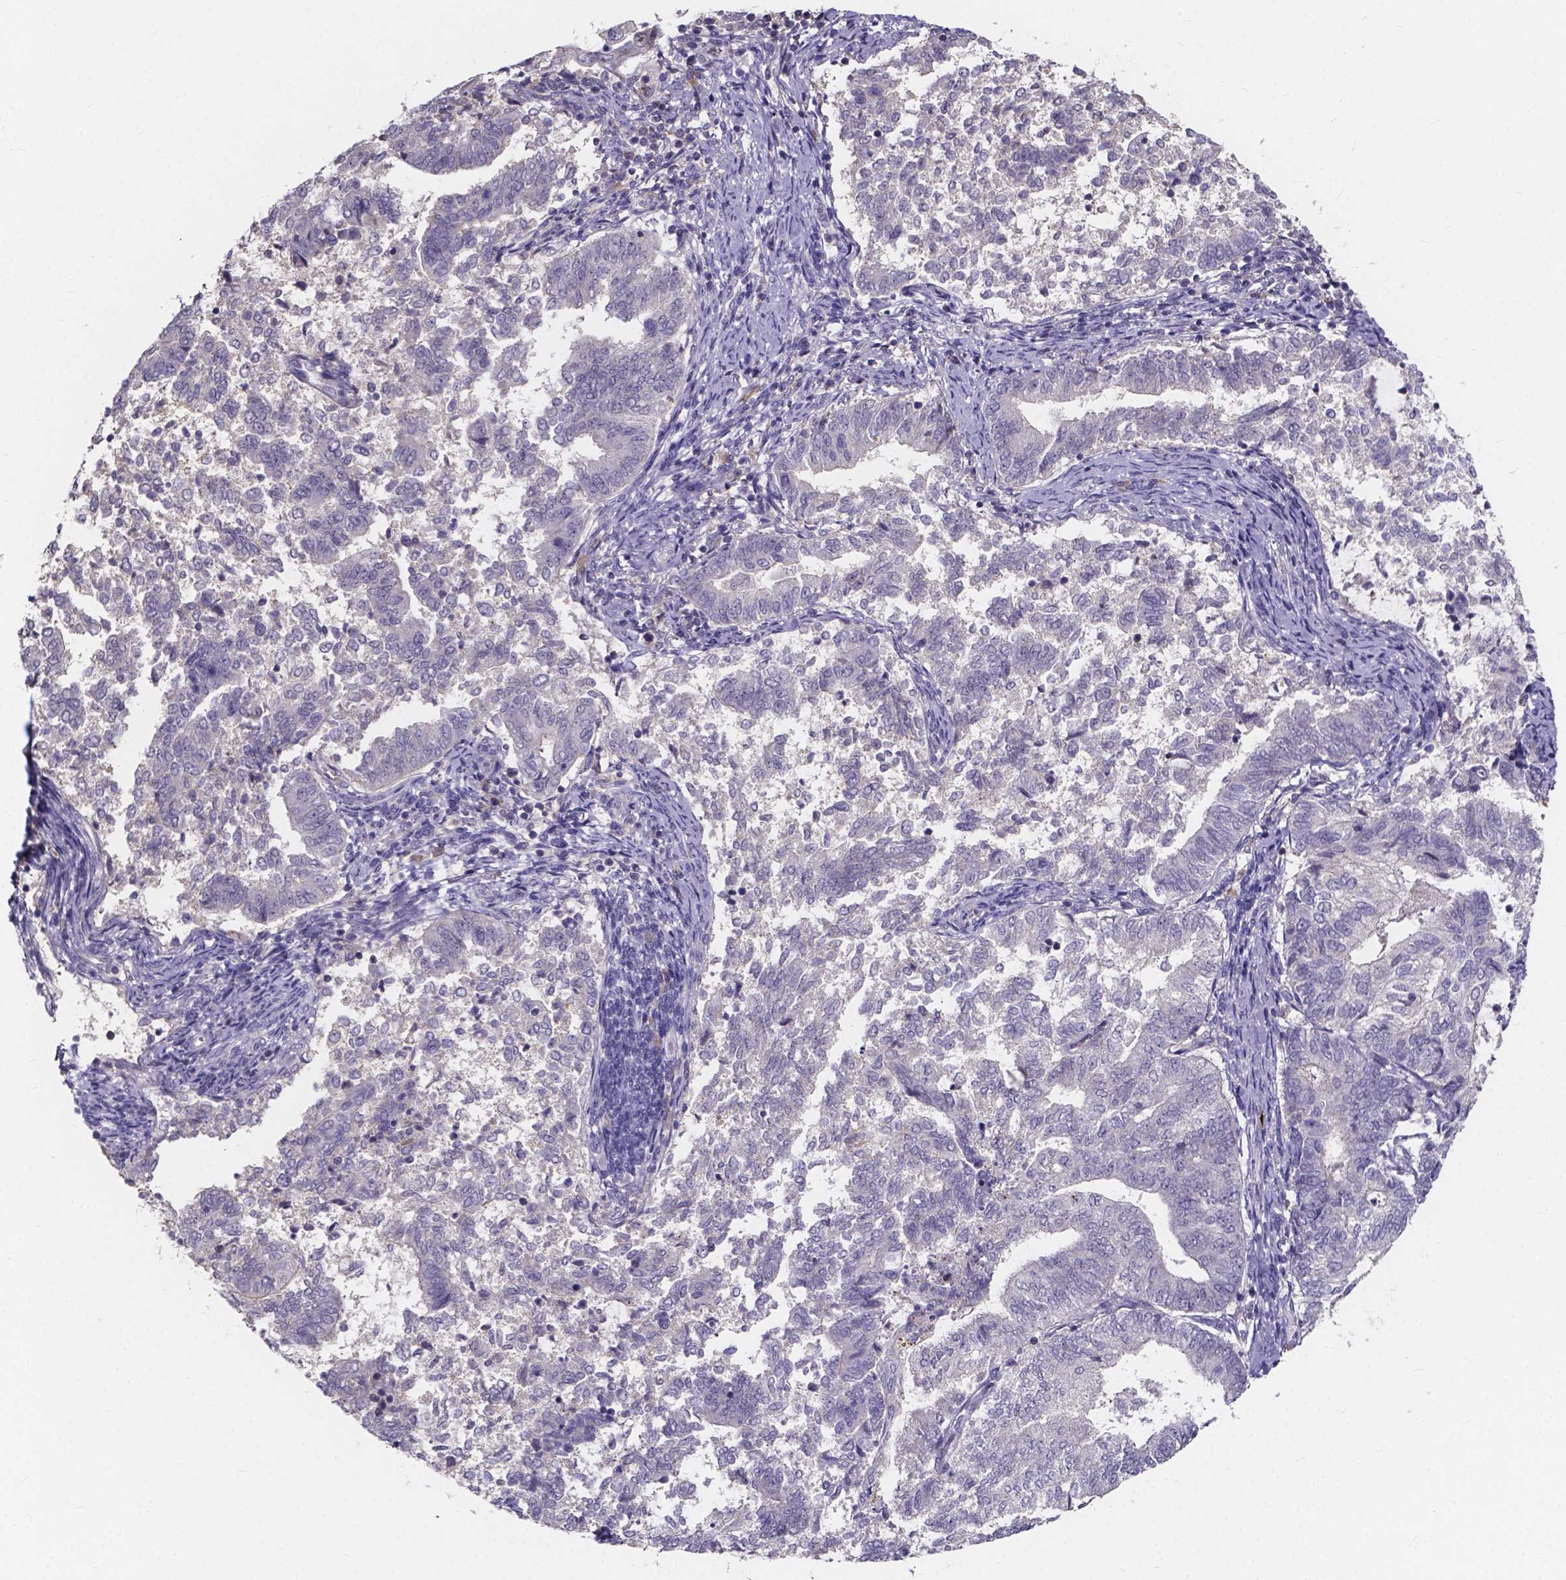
{"staining": {"intensity": "negative", "quantity": "none", "location": "none"}, "tissue": "endometrial cancer", "cell_type": "Tumor cells", "image_type": "cancer", "snomed": [{"axis": "morphology", "description": "Adenocarcinoma, NOS"}, {"axis": "topography", "description": "Endometrium"}], "caption": "Tumor cells are negative for brown protein staining in endometrial cancer.", "gene": "SPOCD1", "patient": {"sex": "female", "age": 65}}